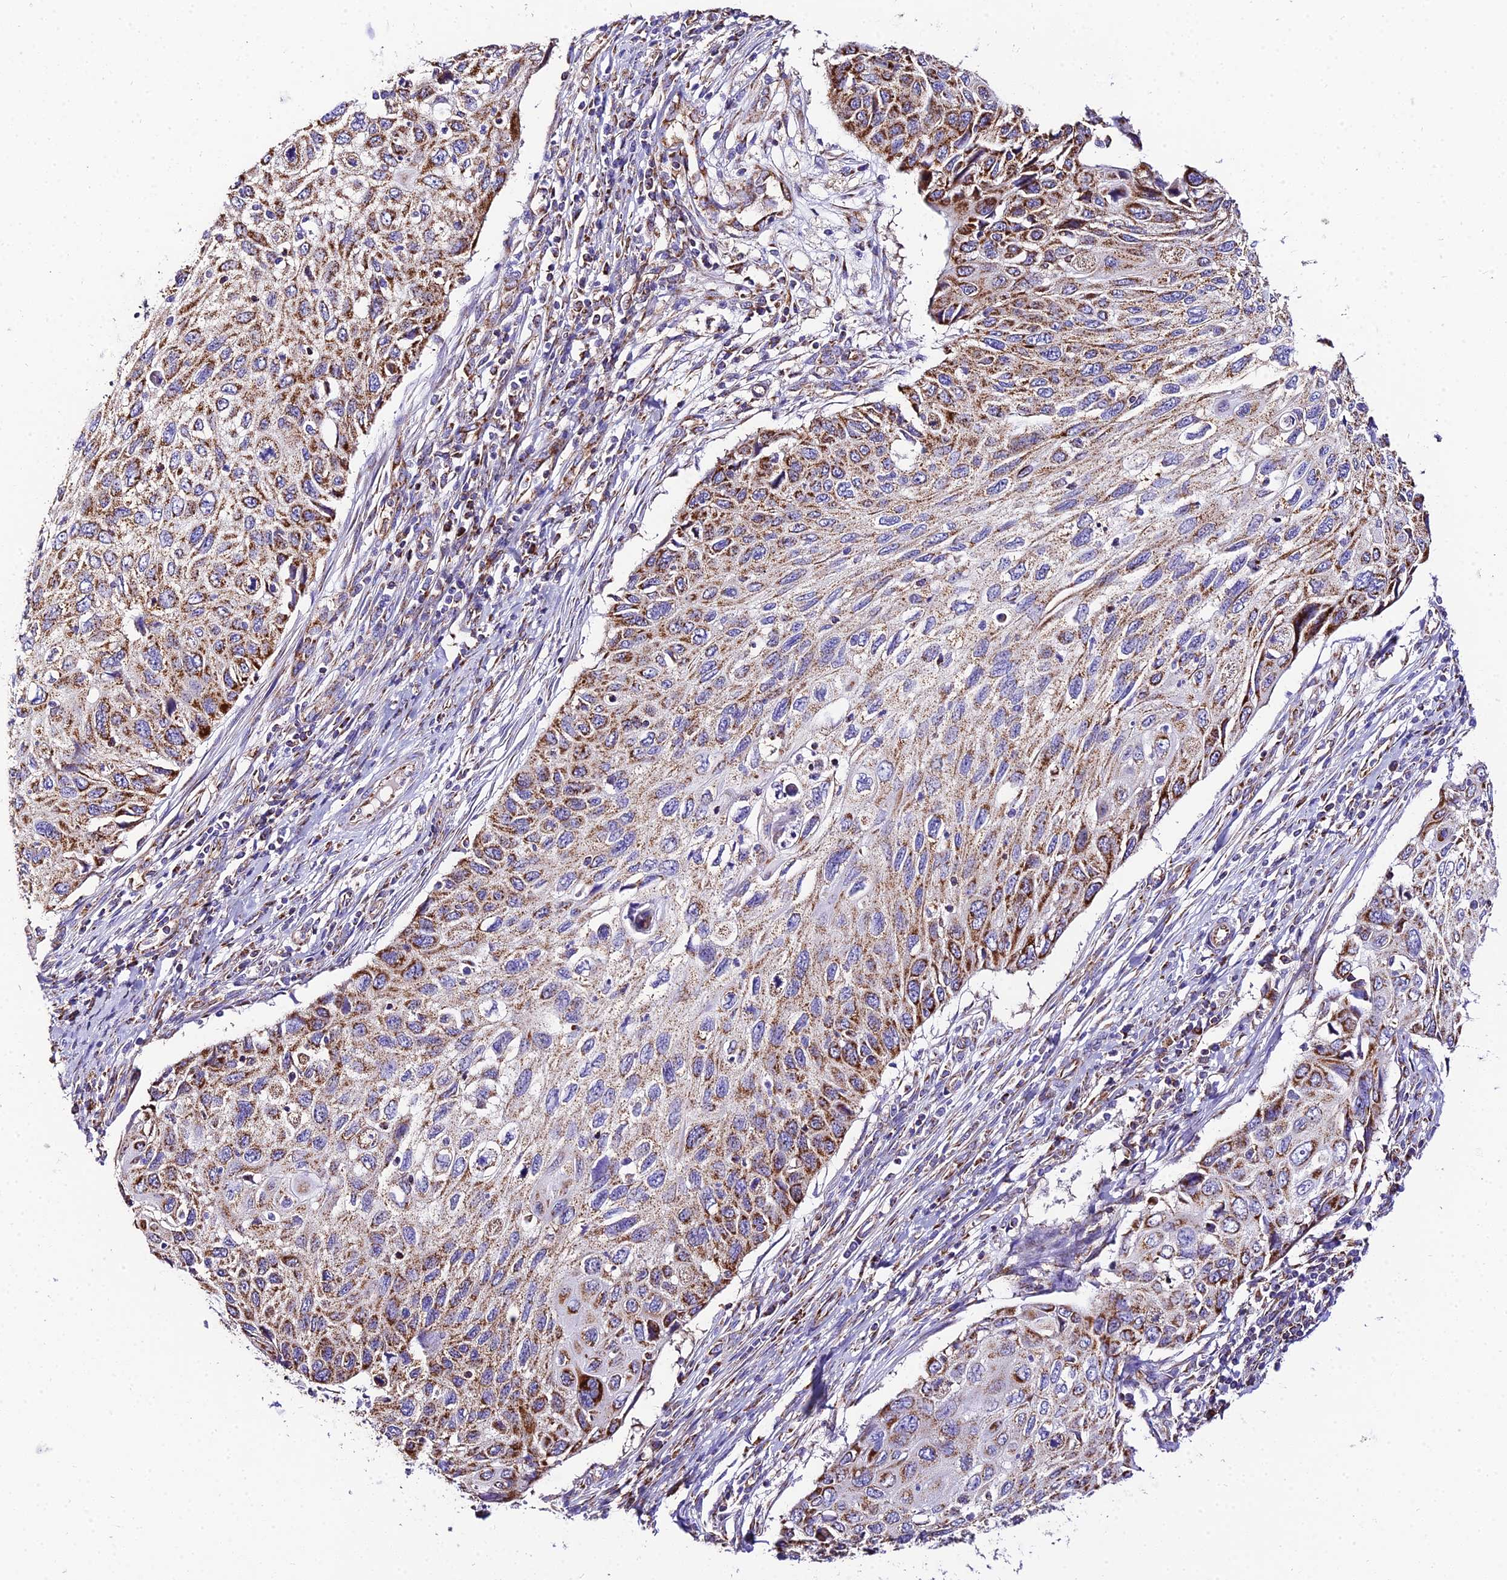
{"staining": {"intensity": "moderate", "quantity": ">75%", "location": "cytoplasmic/membranous"}, "tissue": "cervical cancer", "cell_type": "Tumor cells", "image_type": "cancer", "snomed": [{"axis": "morphology", "description": "Squamous cell carcinoma, NOS"}, {"axis": "topography", "description": "Cervix"}], "caption": "Approximately >75% of tumor cells in human squamous cell carcinoma (cervical) display moderate cytoplasmic/membranous protein positivity as visualized by brown immunohistochemical staining.", "gene": "OCIAD1", "patient": {"sex": "female", "age": 70}}